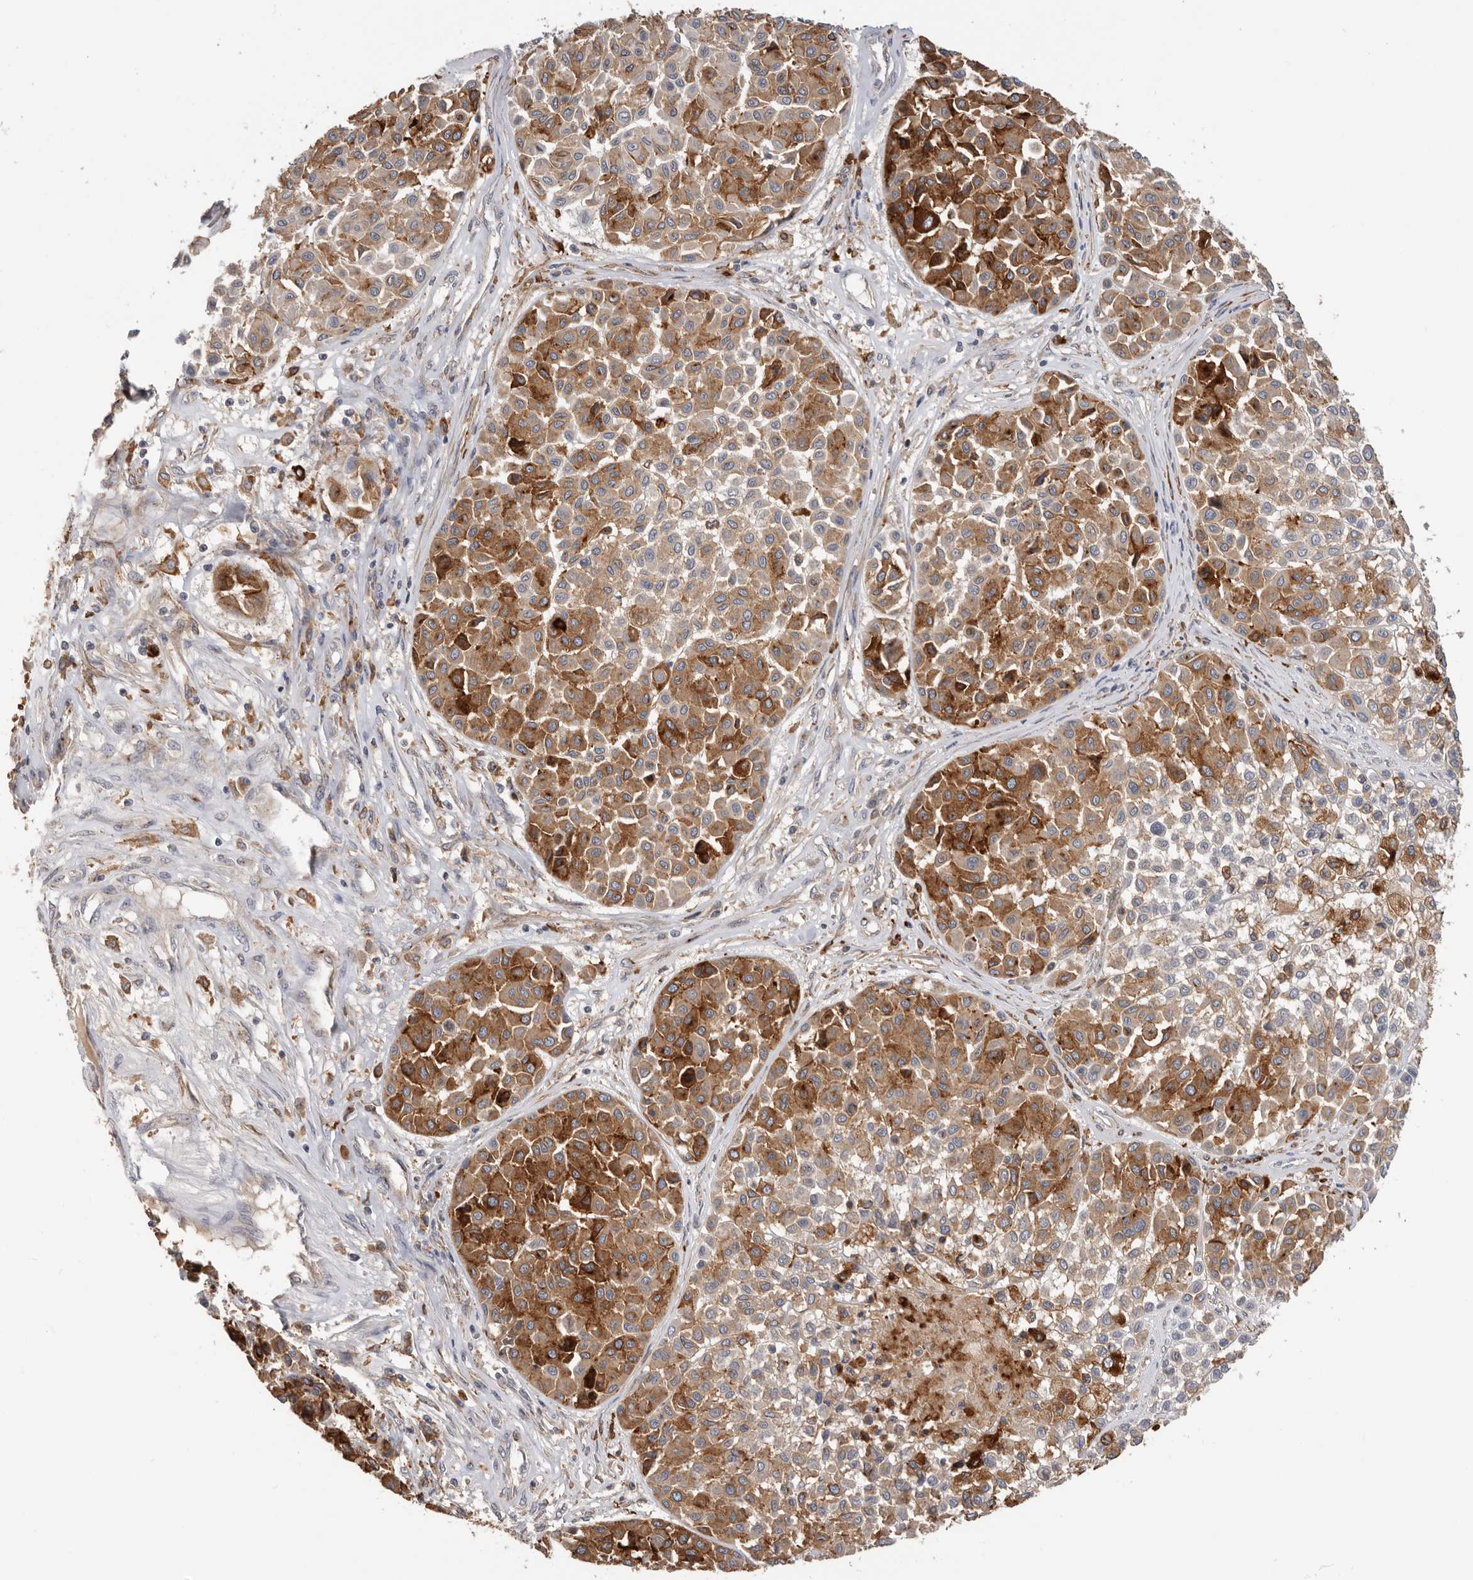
{"staining": {"intensity": "moderate", "quantity": ">75%", "location": "cytoplasmic/membranous"}, "tissue": "melanoma", "cell_type": "Tumor cells", "image_type": "cancer", "snomed": [{"axis": "morphology", "description": "Malignant melanoma, Metastatic site"}, {"axis": "topography", "description": "Soft tissue"}], "caption": "A high-resolution micrograph shows immunohistochemistry staining of melanoma, which shows moderate cytoplasmic/membranous expression in approximately >75% of tumor cells.", "gene": "TFRC", "patient": {"sex": "male", "age": 41}}